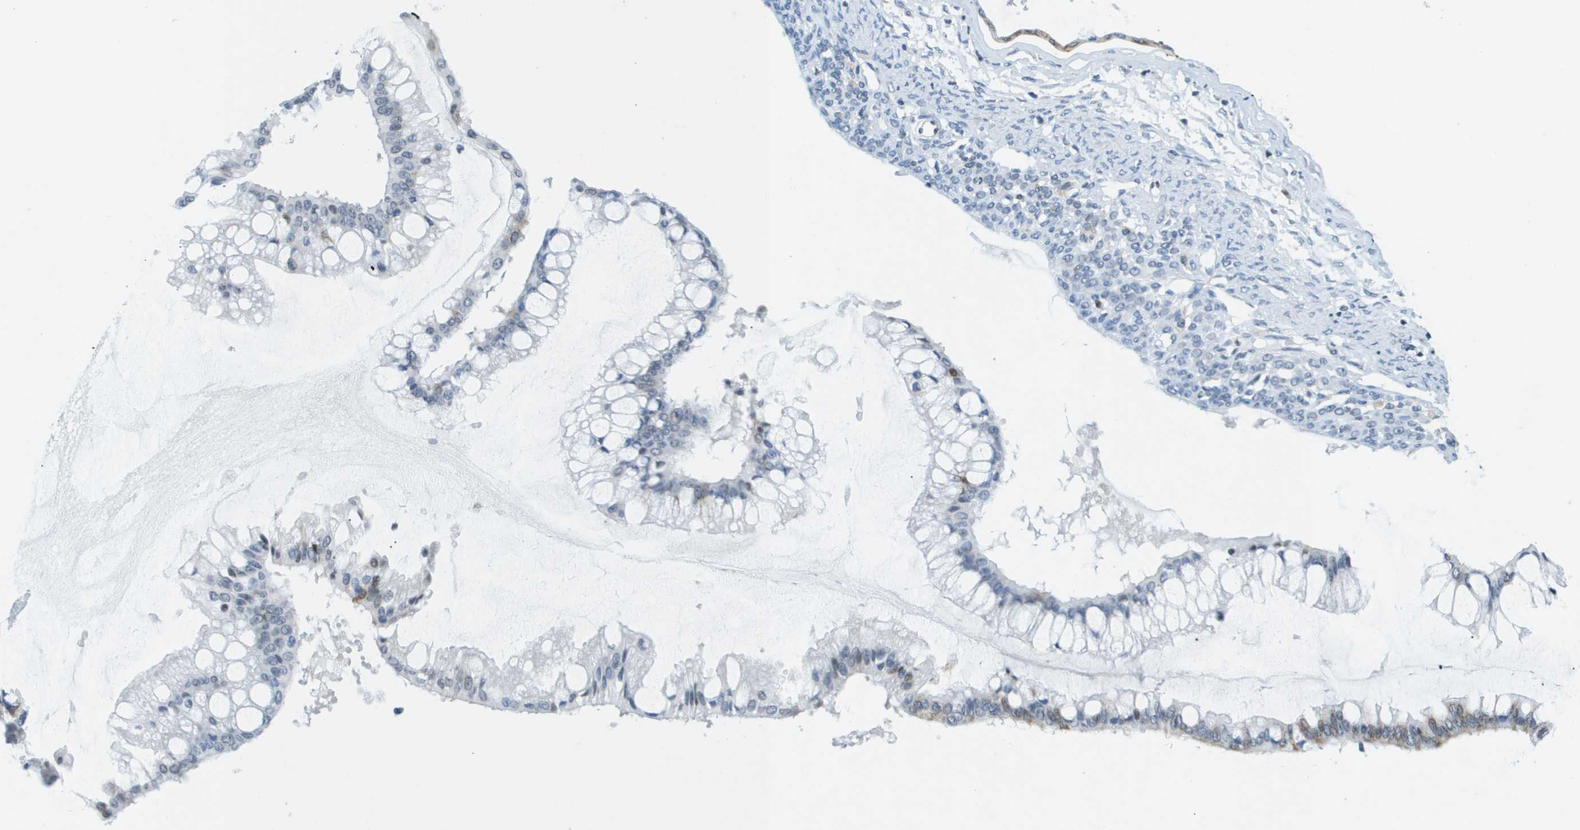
{"staining": {"intensity": "weak", "quantity": "<25%", "location": "cytoplasmic/membranous"}, "tissue": "ovarian cancer", "cell_type": "Tumor cells", "image_type": "cancer", "snomed": [{"axis": "morphology", "description": "Cystadenocarcinoma, mucinous, NOS"}, {"axis": "topography", "description": "Ovary"}], "caption": "This is an immunohistochemistry (IHC) histopathology image of ovarian mucinous cystadenocarcinoma. There is no staining in tumor cells.", "gene": "UVRAG", "patient": {"sex": "female", "age": 73}}